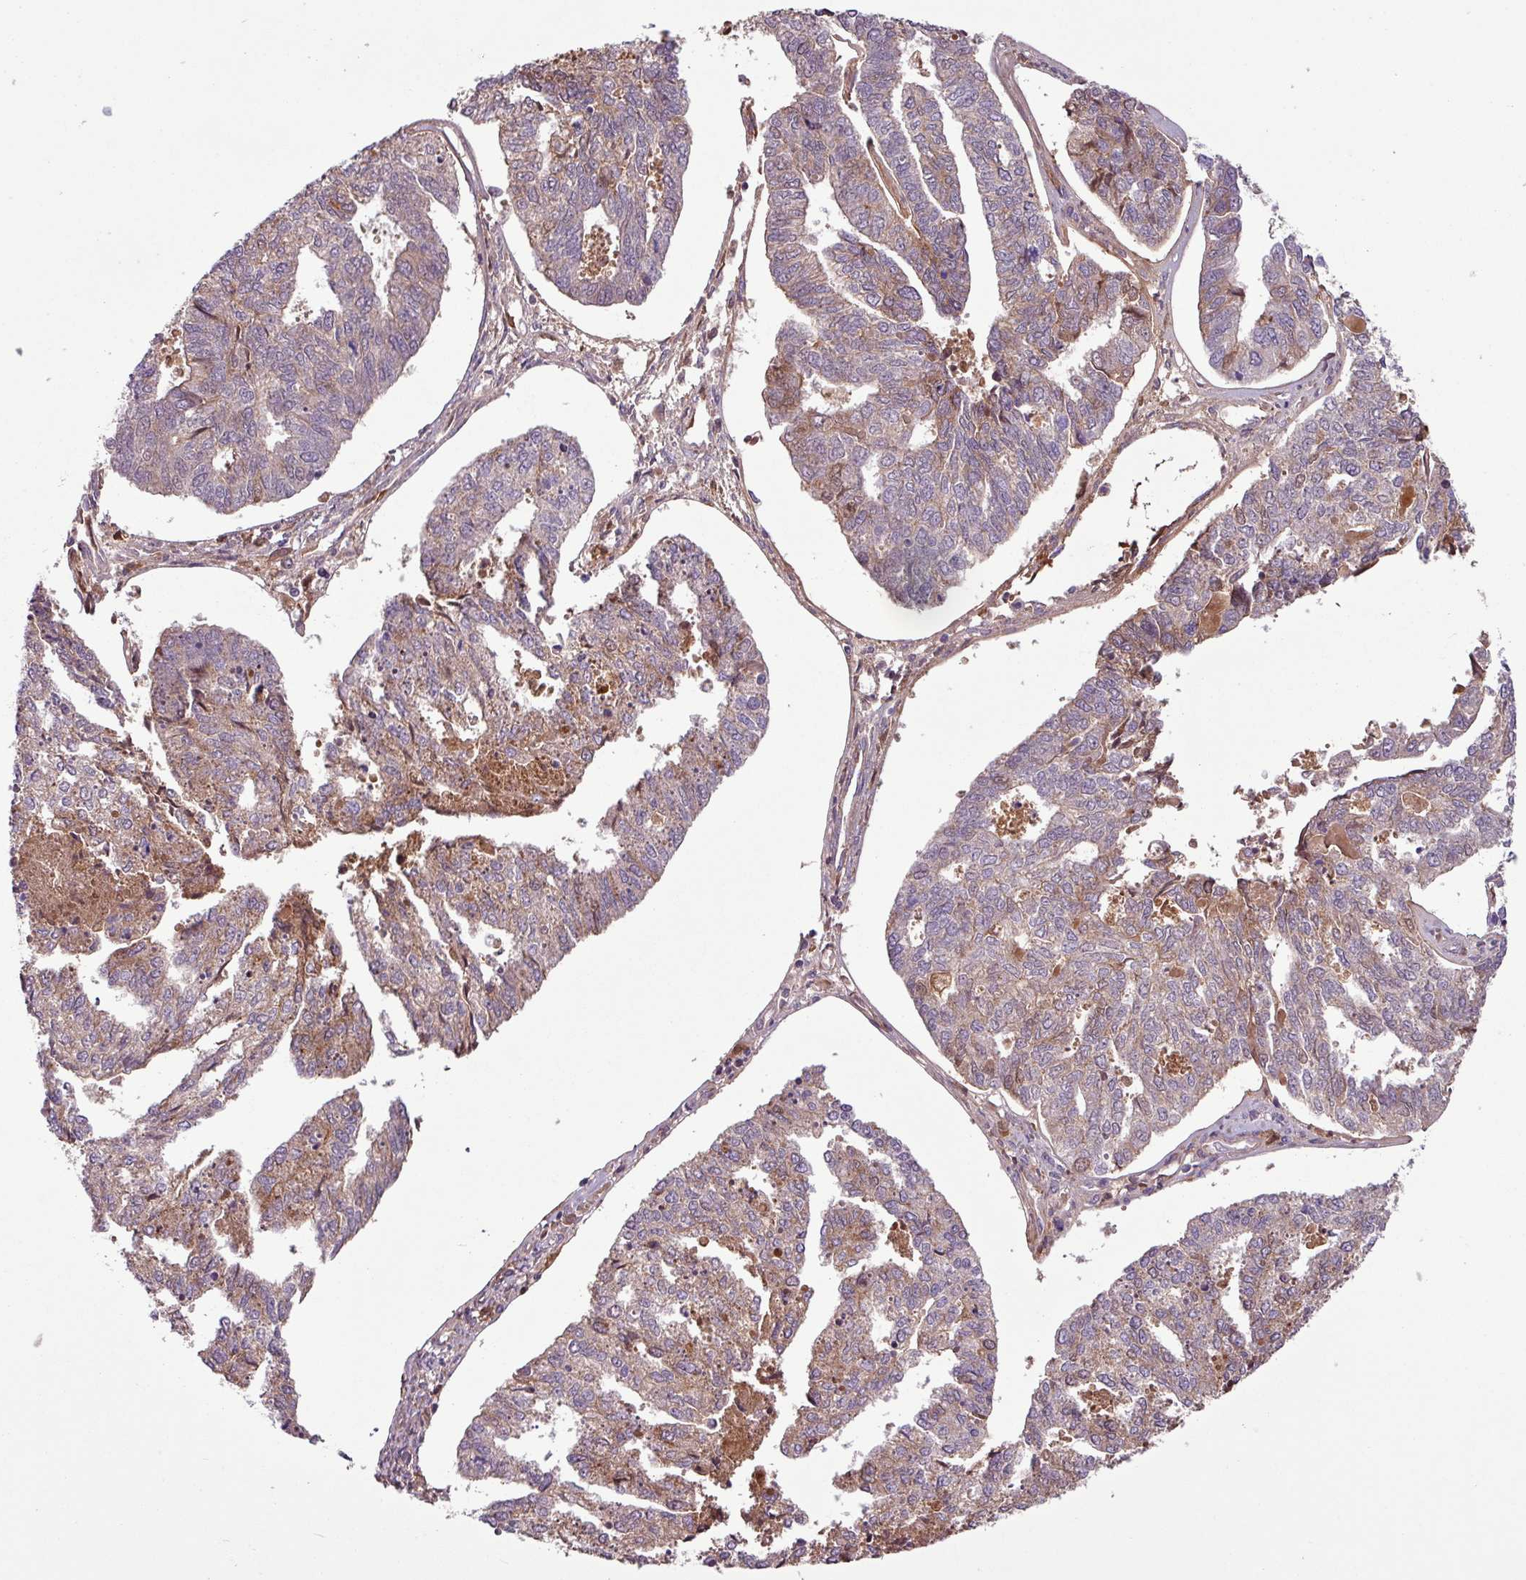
{"staining": {"intensity": "weak", "quantity": "<25%", "location": "cytoplasmic/membranous"}, "tissue": "endometrial cancer", "cell_type": "Tumor cells", "image_type": "cancer", "snomed": [{"axis": "morphology", "description": "Adenocarcinoma, NOS"}, {"axis": "topography", "description": "Endometrium"}], "caption": "High power microscopy micrograph of an IHC image of endometrial cancer, revealing no significant positivity in tumor cells.", "gene": "C4B", "patient": {"sex": "female", "age": 73}}